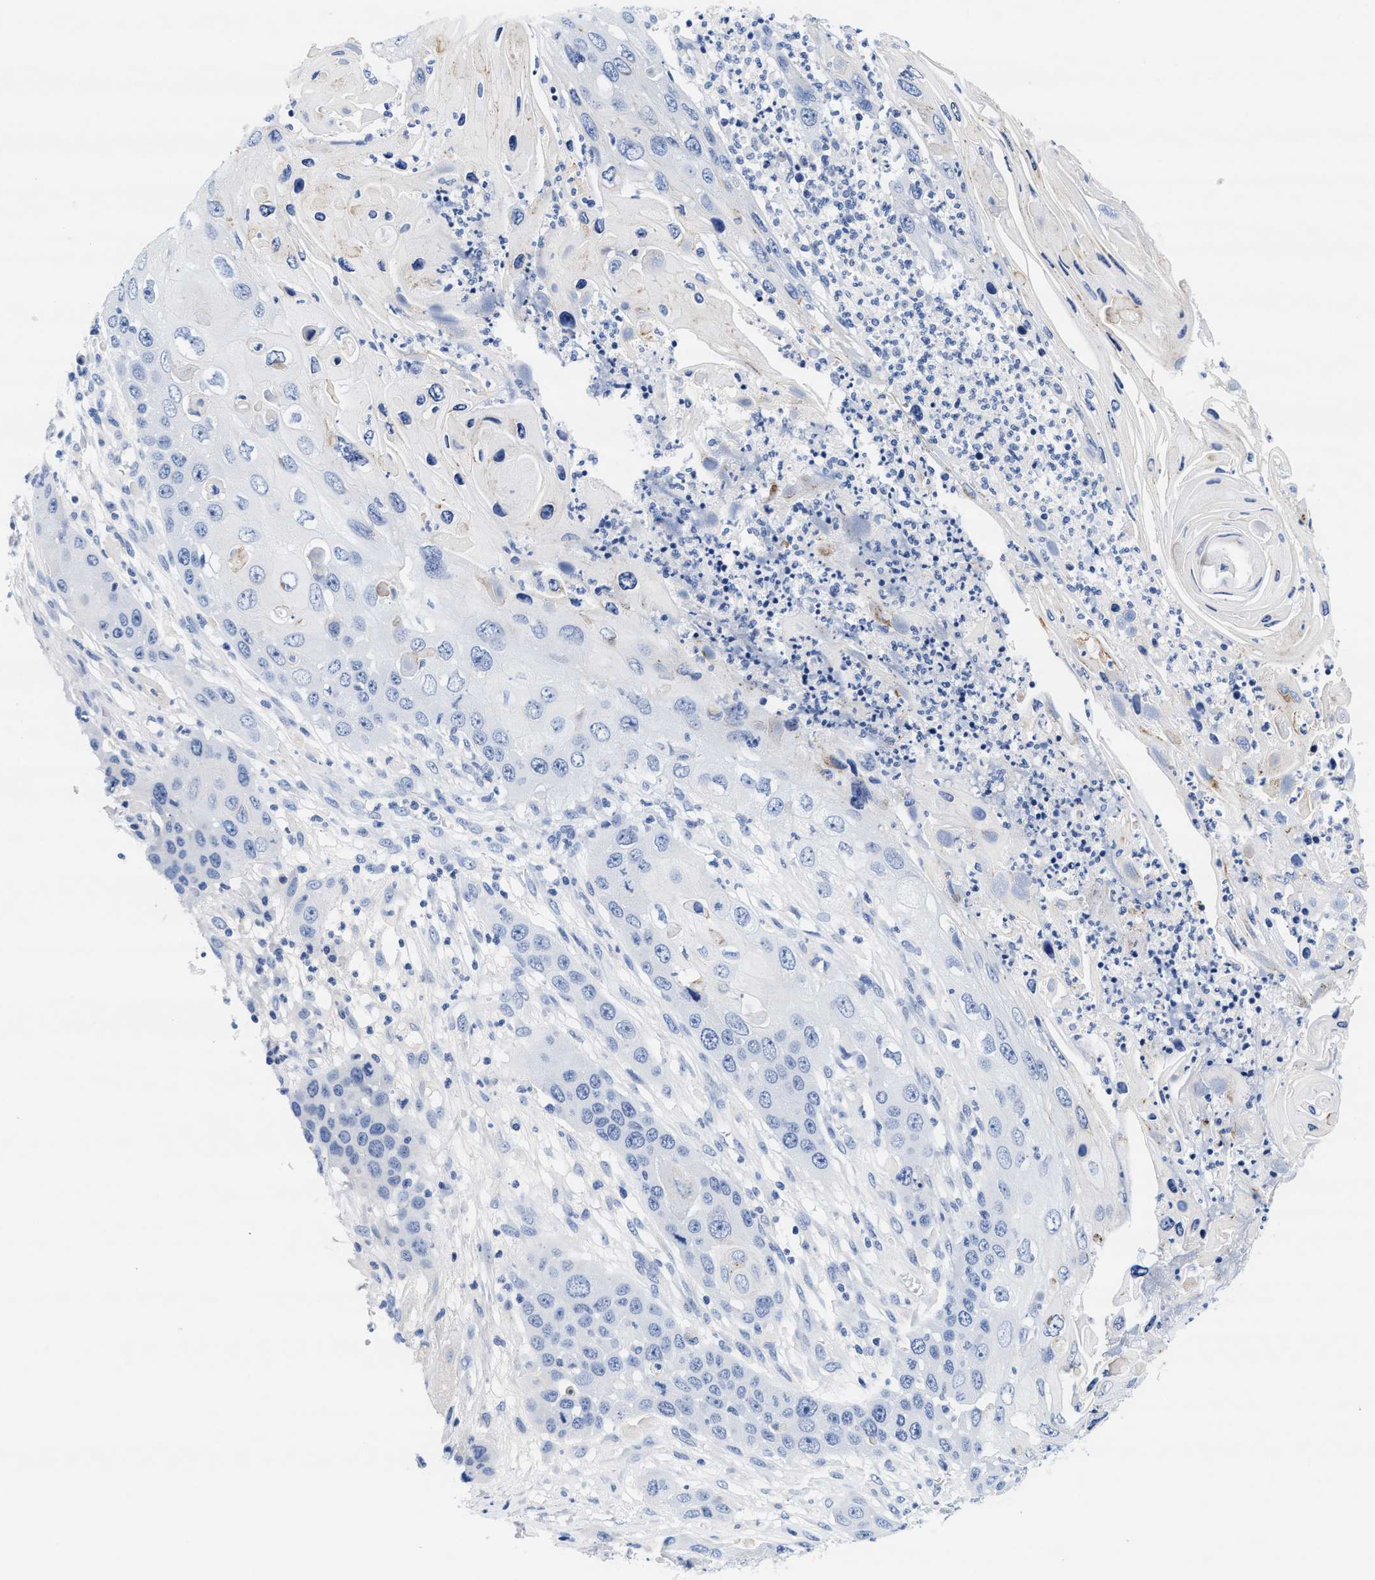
{"staining": {"intensity": "negative", "quantity": "none", "location": "none"}, "tissue": "skin cancer", "cell_type": "Tumor cells", "image_type": "cancer", "snomed": [{"axis": "morphology", "description": "Squamous cell carcinoma, NOS"}, {"axis": "topography", "description": "Skin"}], "caption": "Human skin cancer stained for a protein using IHC displays no positivity in tumor cells.", "gene": "TTC3", "patient": {"sex": "male", "age": 55}}